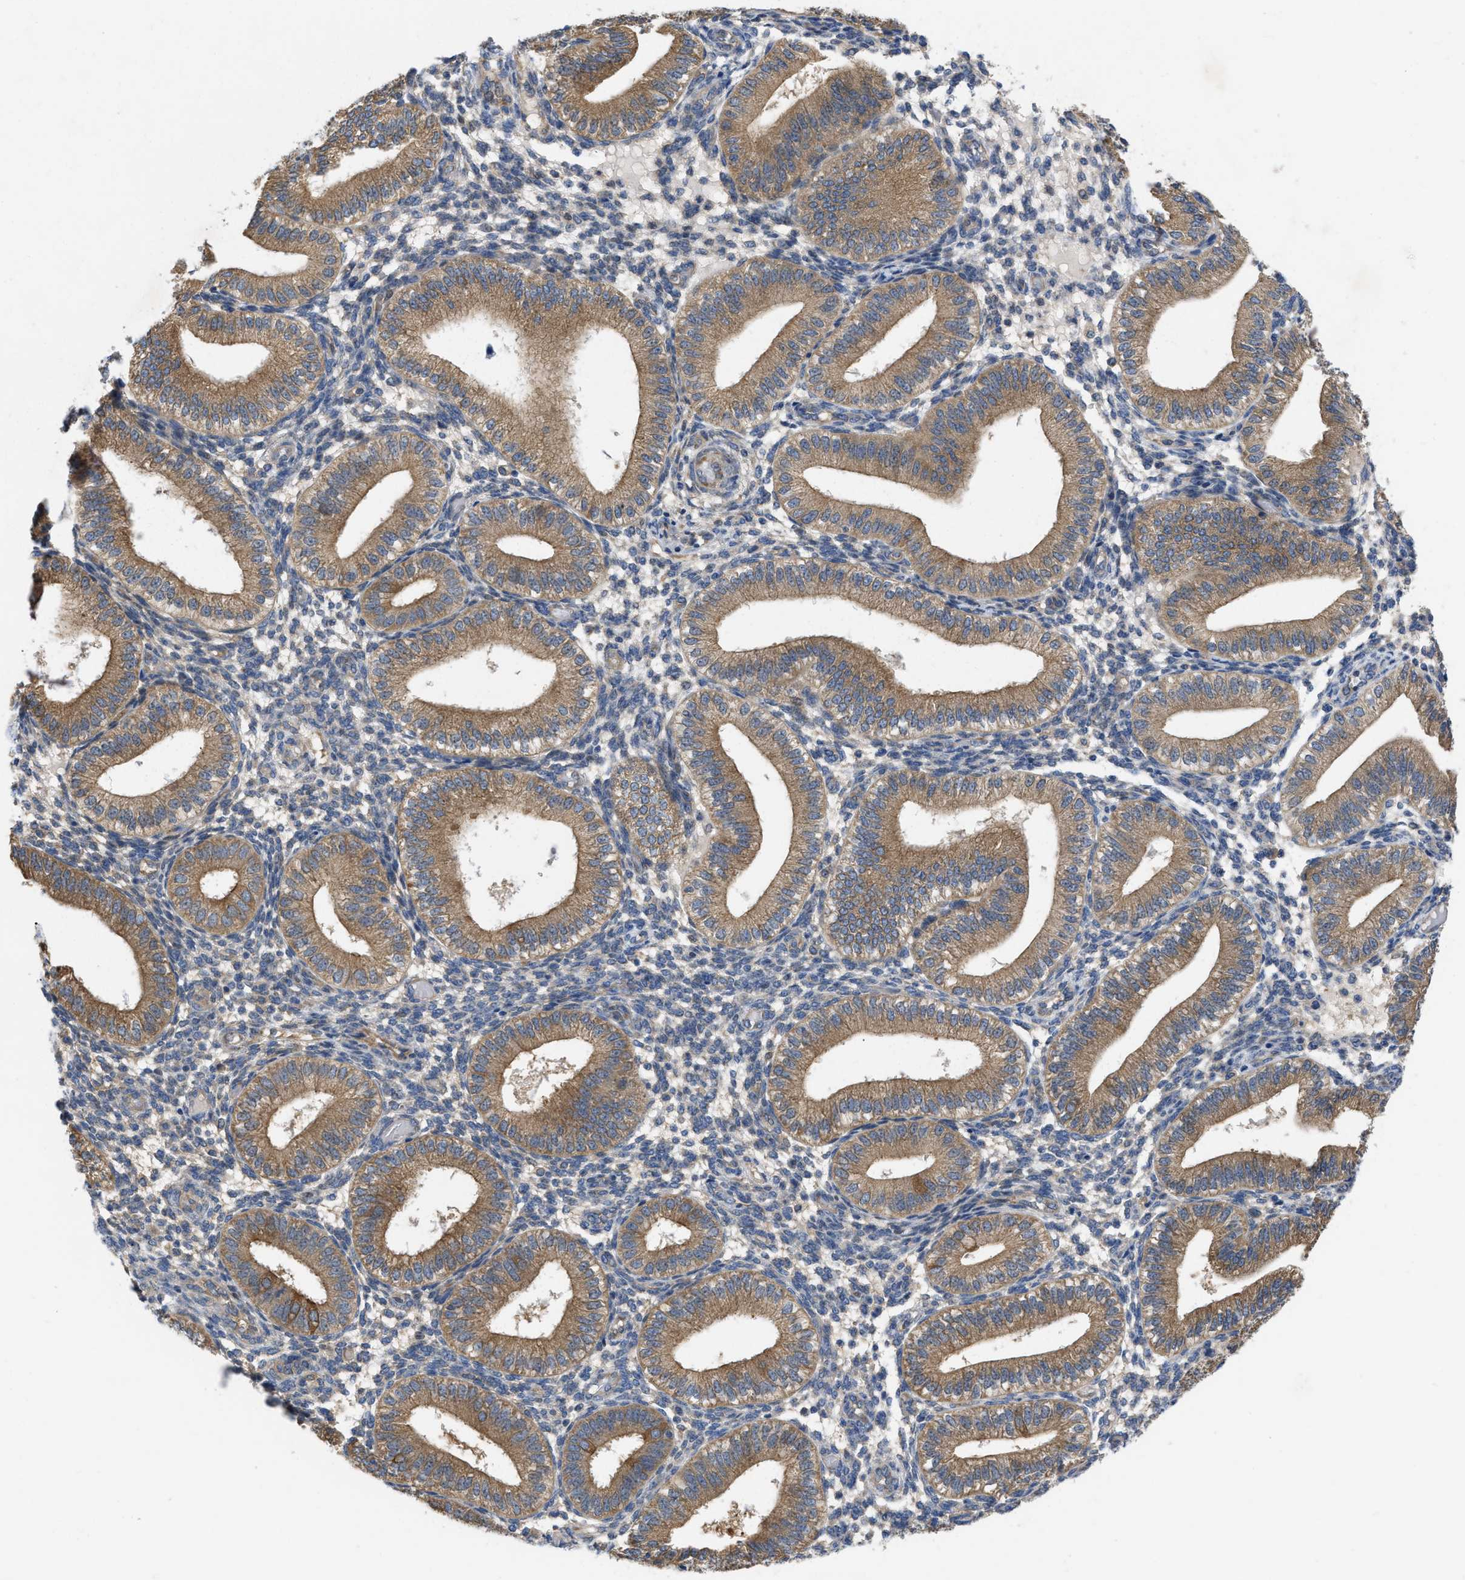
{"staining": {"intensity": "weak", "quantity": "<25%", "location": "cytoplasmic/membranous"}, "tissue": "endometrium", "cell_type": "Cells in endometrial stroma", "image_type": "normal", "snomed": [{"axis": "morphology", "description": "Normal tissue, NOS"}, {"axis": "topography", "description": "Endometrium"}], "caption": "The histopathology image demonstrates no staining of cells in endometrial stroma in normal endometrium. (Stains: DAB (3,3'-diaminobenzidine) immunohistochemistry with hematoxylin counter stain, Microscopy: brightfield microscopy at high magnification).", "gene": "TMEM131", "patient": {"sex": "female", "age": 39}}